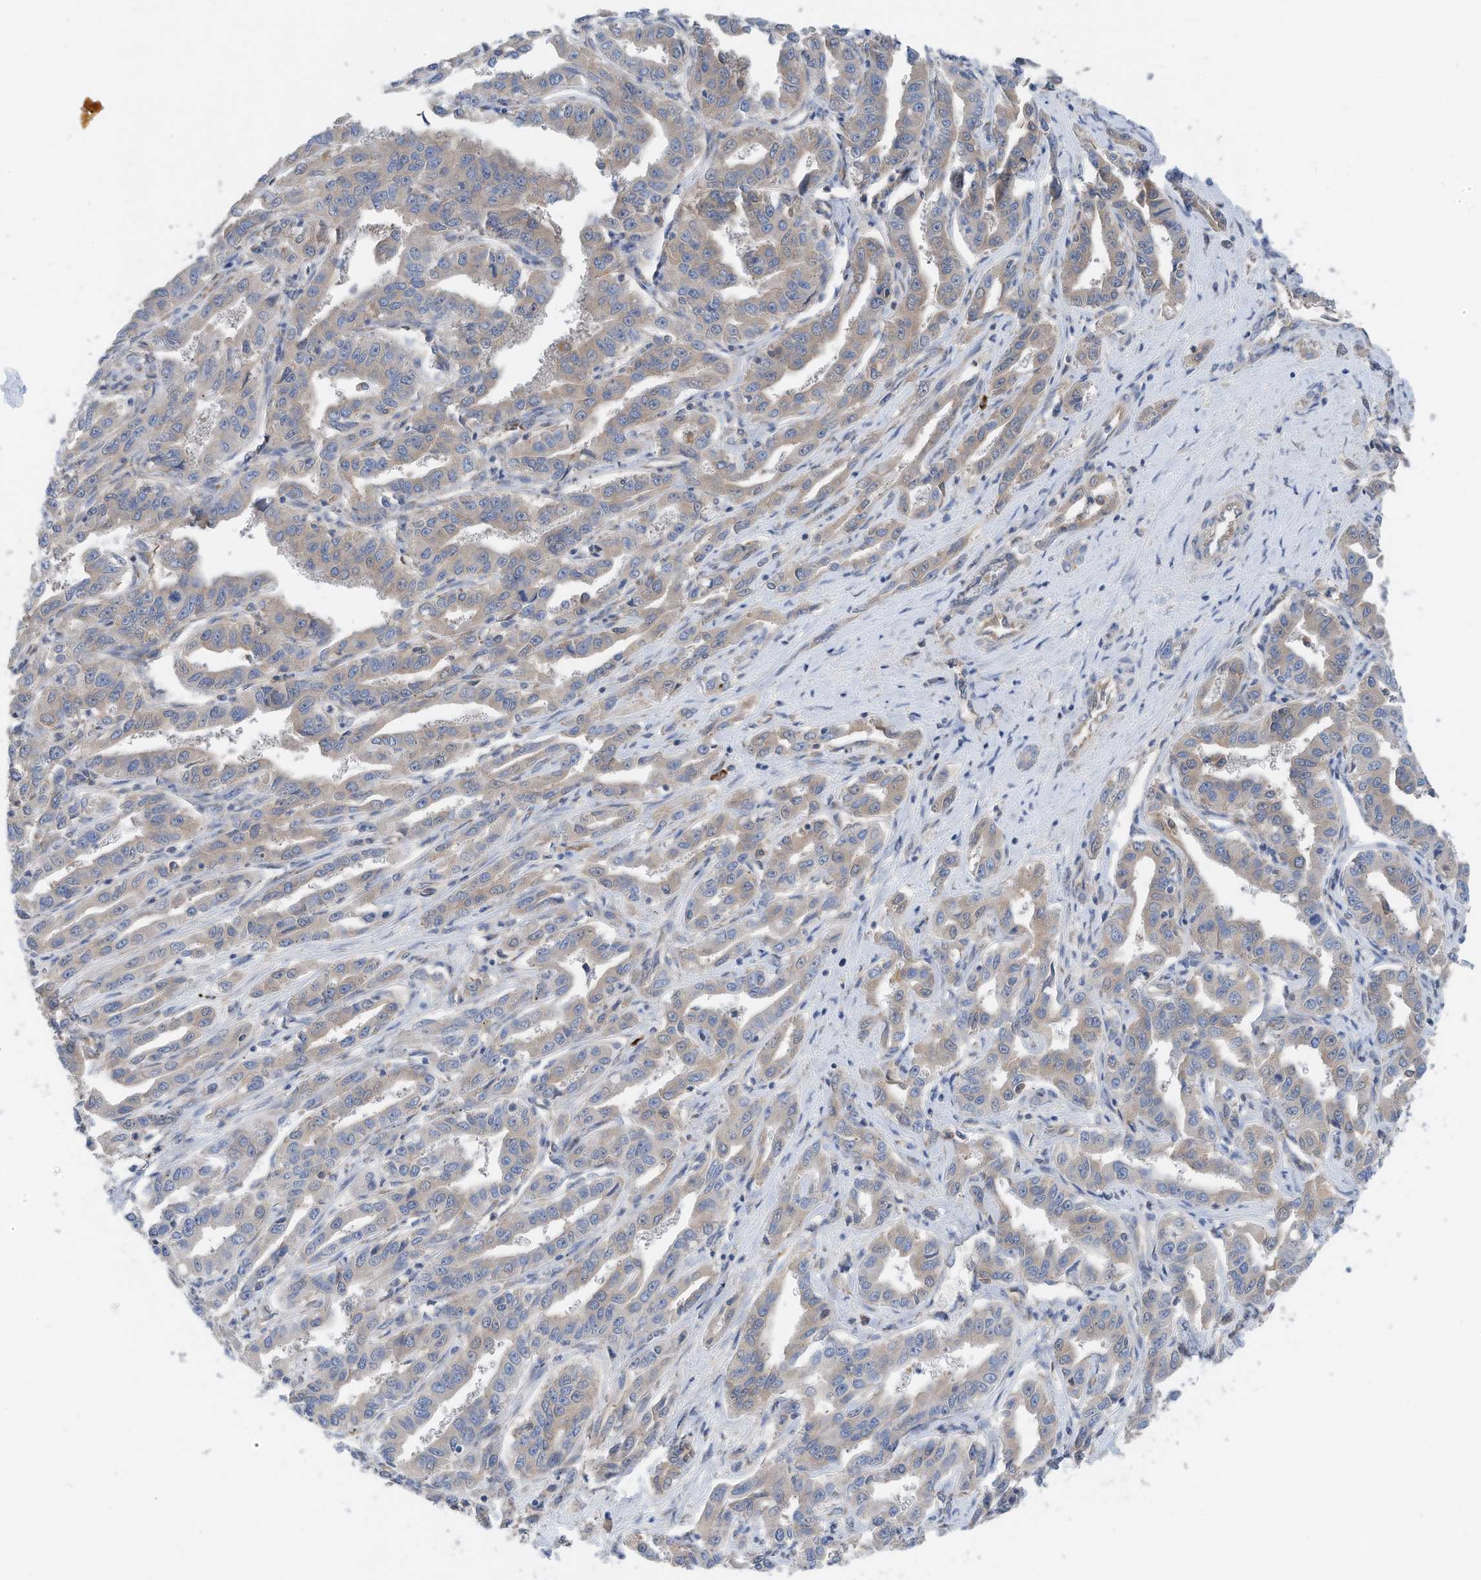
{"staining": {"intensity": "weak", "quantity": "<25%", "location": "cytoplasmic/membranous"}, "tissue": "liver cancer", "cell_type": "Tumor cells", "image_type": "cancer", "snomed": [{"axis": "morphology", "description": "Cholangiocarcinoma"}, {"axis": "topography", "description": "Liver"}], "caption": "High power microscopy micrograph of an immunohistochemistry (IHC) photomicrograph of liver cholangiocarcinoma, revealing no significant expression in tumor cells.", "gene": "SLC5A11", "patient": {"sex": "male", "age": 59}}